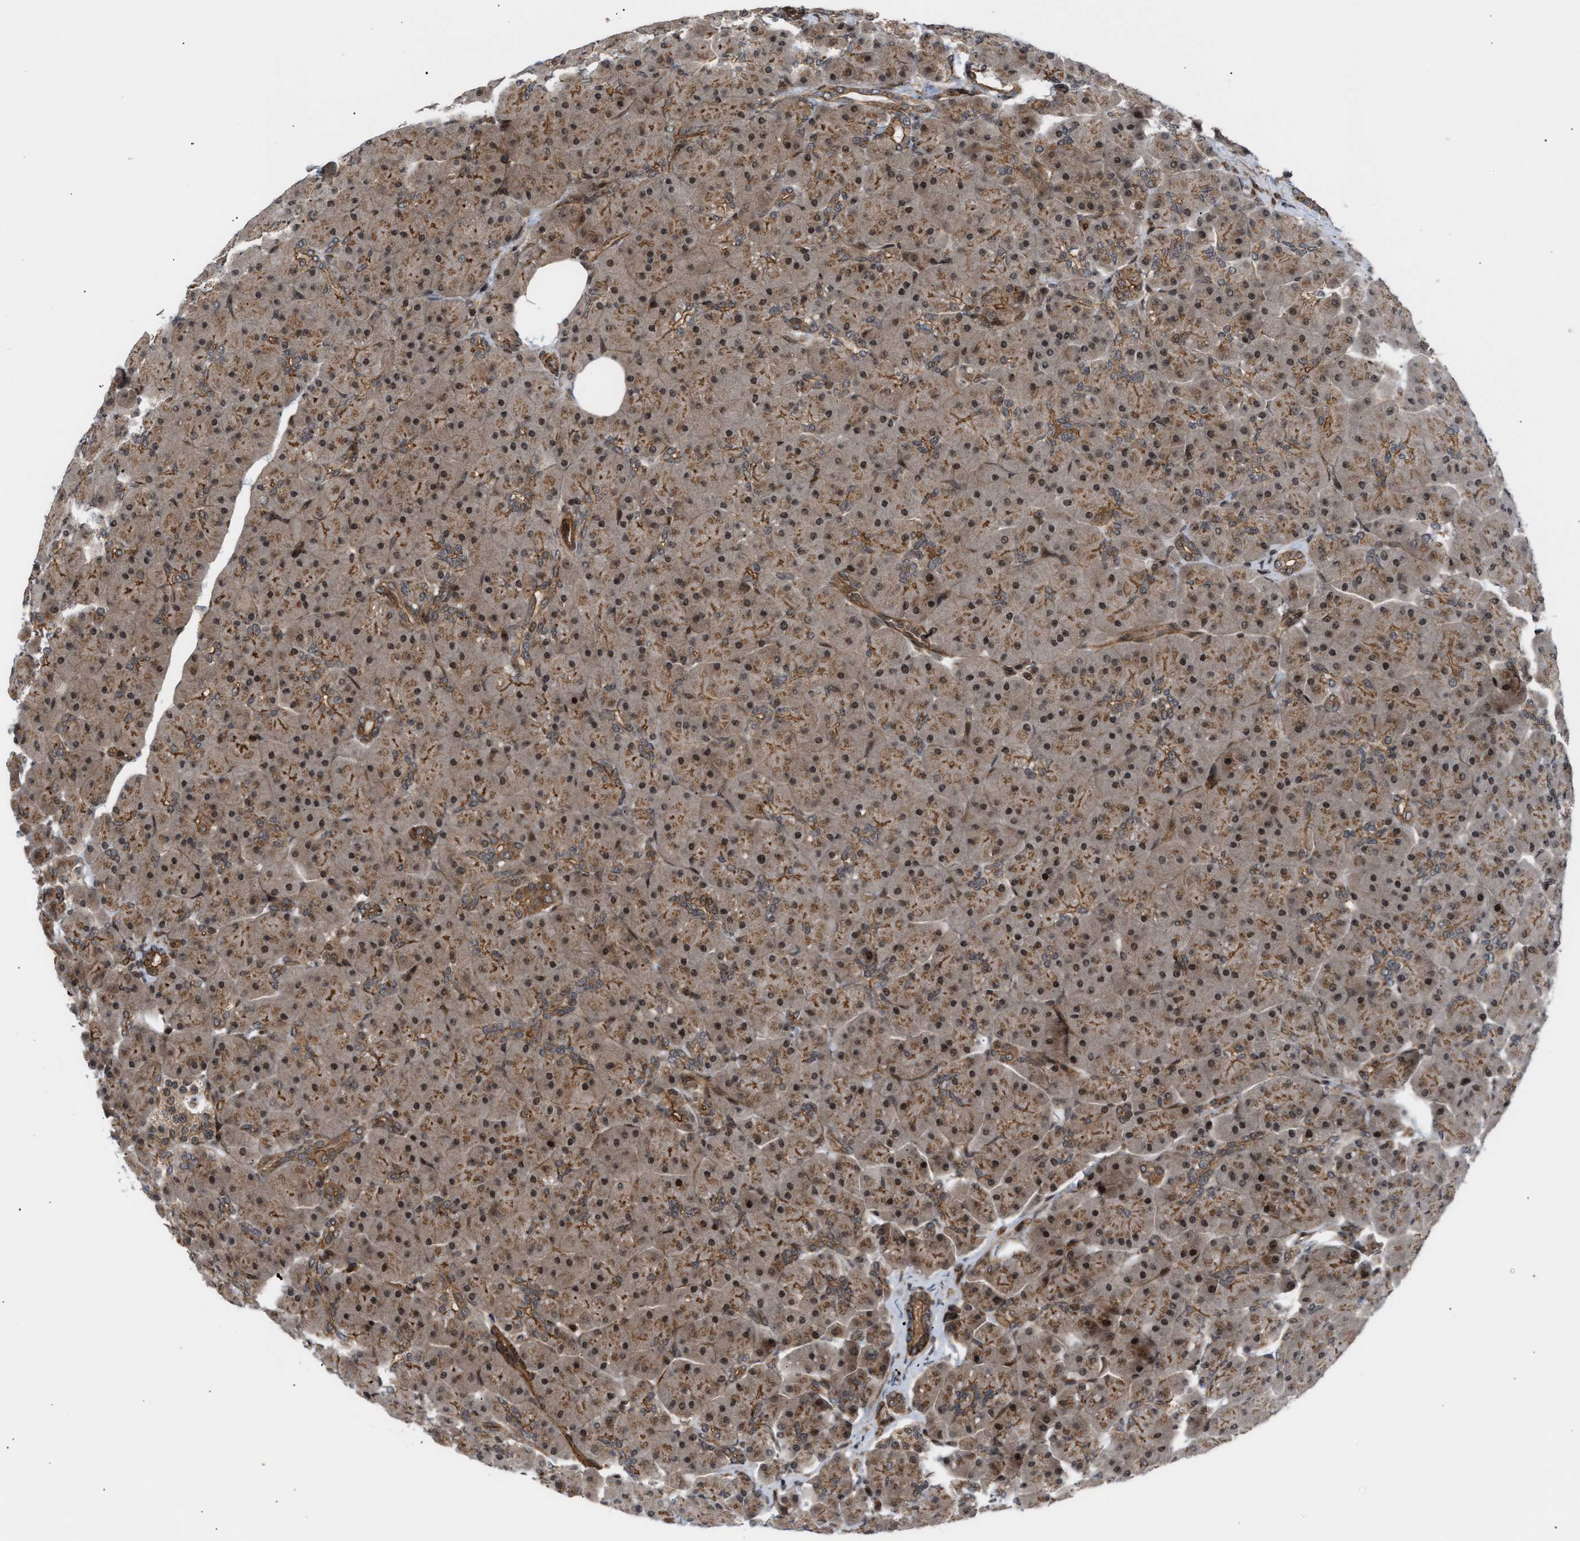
{"staining": {"intensity": "moderate", "quantity": ">75%", "location": "cytoplasmic/membranous,nuclear"}, "tissue": "pancreas", "cell_type": "Exocrine glandular cells", "image_type": "normal", "snomed": [{"axis": "morphology", "description": "Normal tissue, NOS"}, {"axis": "topography", "description": "Pancreas"}], "caption": "A medium amount of moderate cytoplasmic/membranous,nuclear expression is seen in approximately >75% of exocrine glandular cells in normal pancreas. The staining was performed using DAB, with brown indicating positive protein expression. Nuclei are stained blue with hematoxylin.", "gene": "STAU2", "patient": {"sex": "male", "age": 66}}